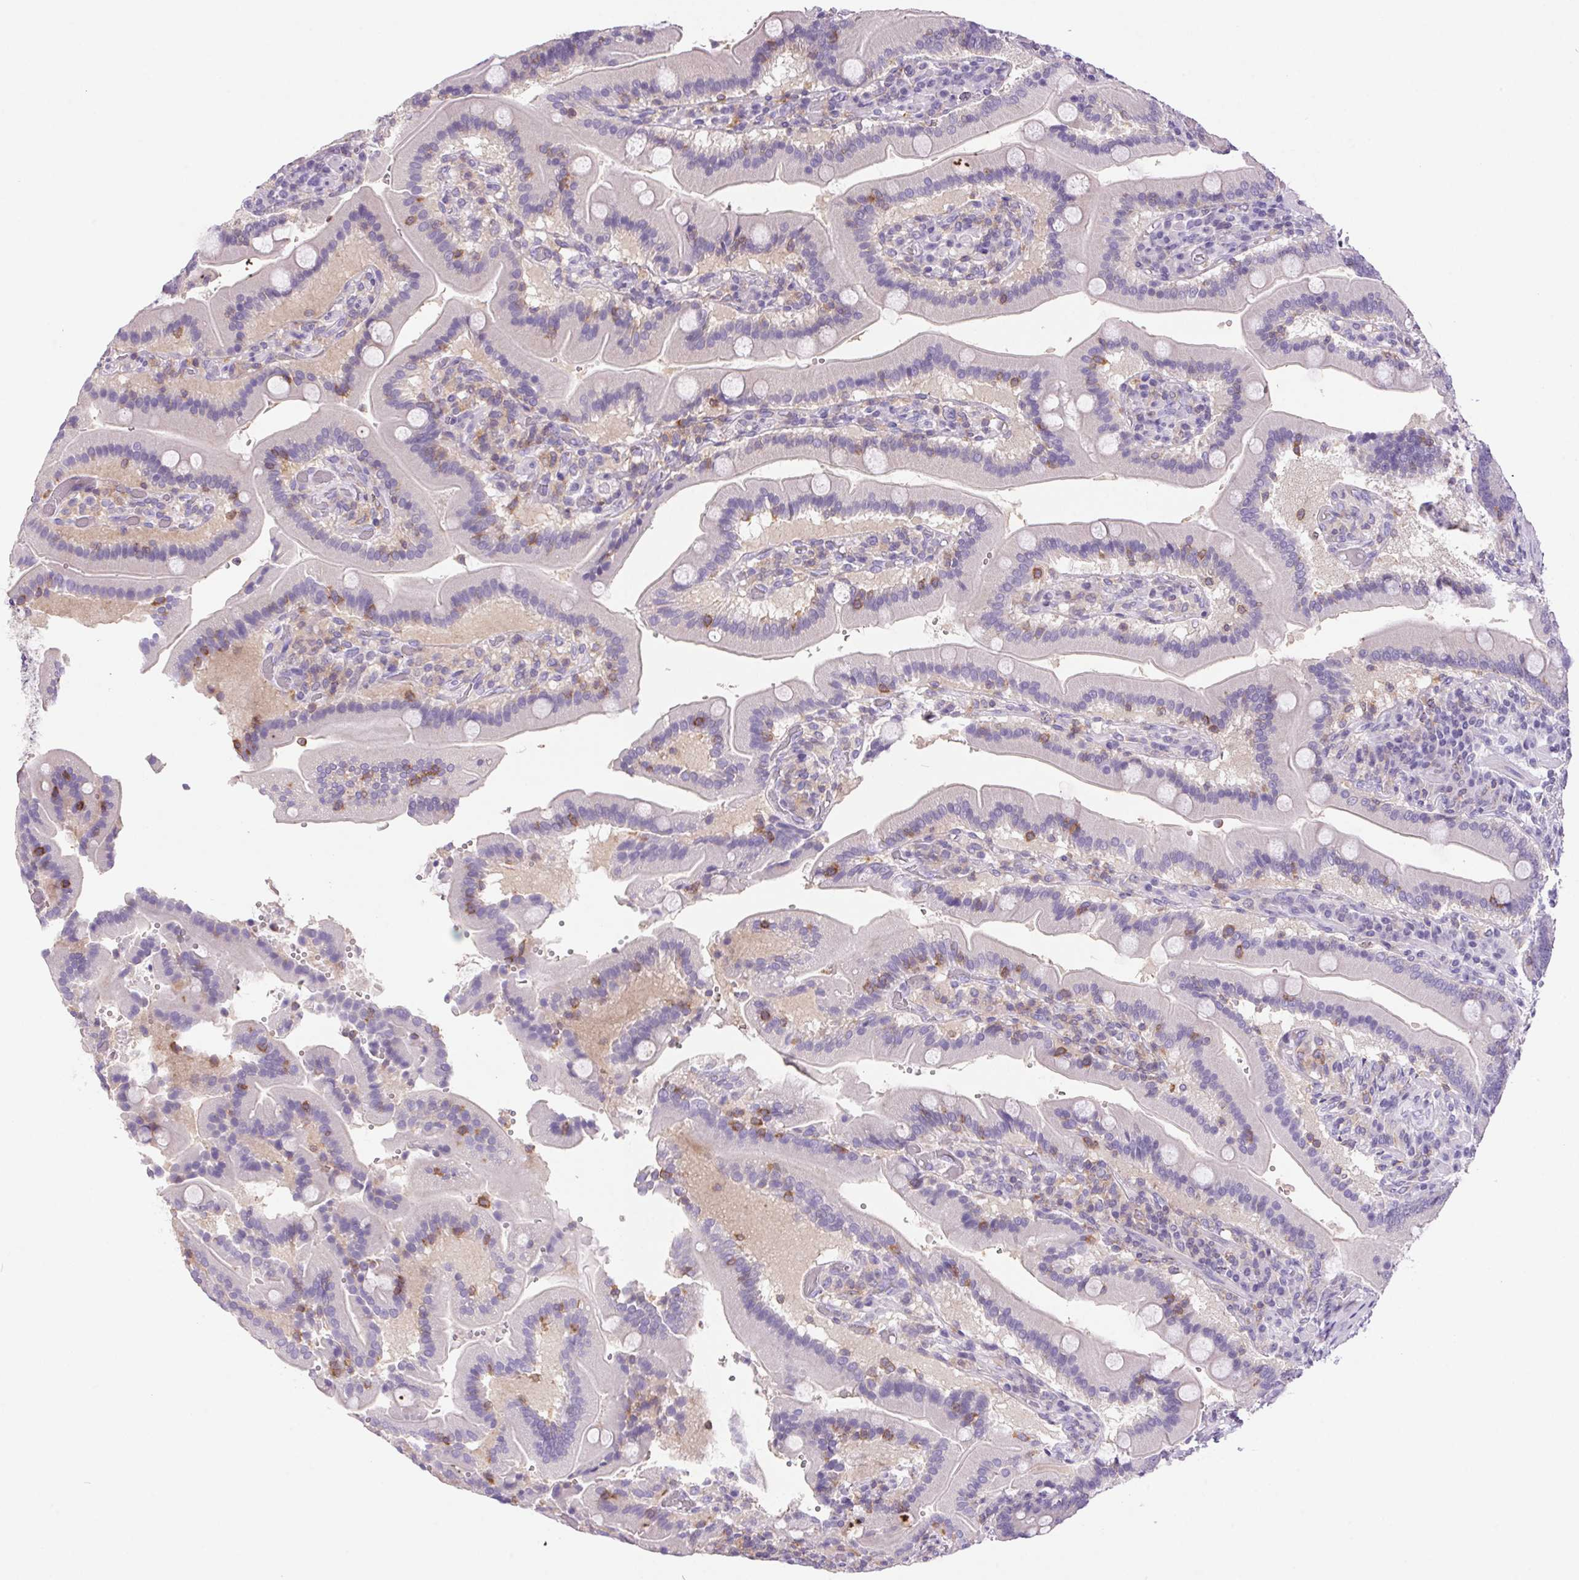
{"staining": {"intensity": "negative", "quantity": "none", "location": "none"}, "tissue": "duodenum", "cell_type": "Glandular cells", "image_type": "normal", "snomed": [{"axis": "morphology", "description": "Normal tissue, NOS"}, {"axis": "topography", "description": "Duodenum"}], "caption": "Immunohistochemistry of unremarkable human duodenum reveals no staining in glandular cells. Brightfield microscopy of immunohistochemistry (IHC) stained with DAB (3,3'-diaminobenzidine) (brown) and hematoxylin (blue), captured at high magnification.", "gene": "S100A2", "patient": {"sex": "female", "age": 62}}